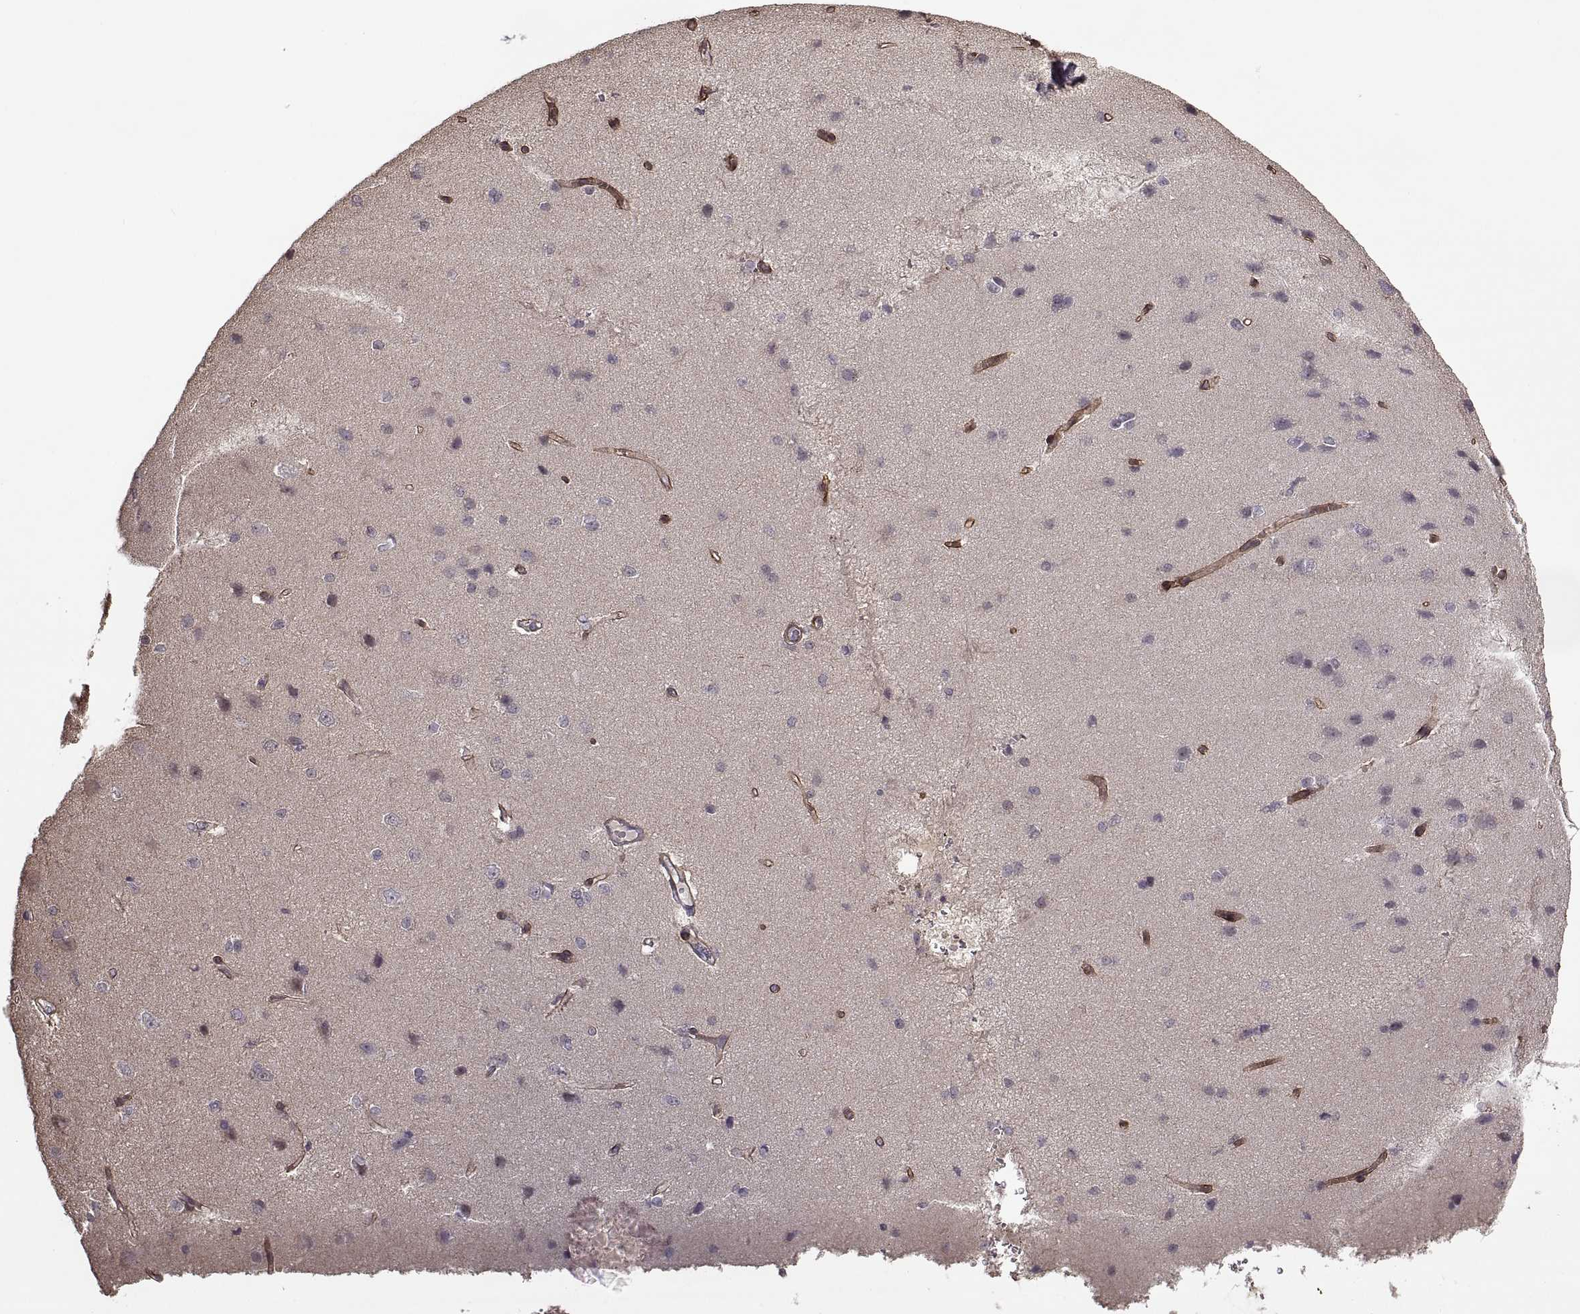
{"staining": {"intensity": "strong", "quantity": ">75%", "location": "cytoplasmic/membranous"}, "tissue": "cerebral cortex", "cell_type": "Endothelial cells", "image_type": "normal", "snomed": [{"axis": "morphology", "description": "Normal tissue, NOS"}, {"axis": "topography", "description": "Cerebral cortex"}], "caption": "High-magnification brightfield microscopy of unremarkable cerebral cortex stained with DAB (3,3'-diaminobenzidine) (brown) and counterstained with hematoxylin (blue). endothelial cells exhibit strong cytoplasmic/membranous positivity is appreciated in approximately>75% of cells. Nuclei are stained in blue.", "gene": "LAMB2", "patient": {"sex": "male", "age": 37}}